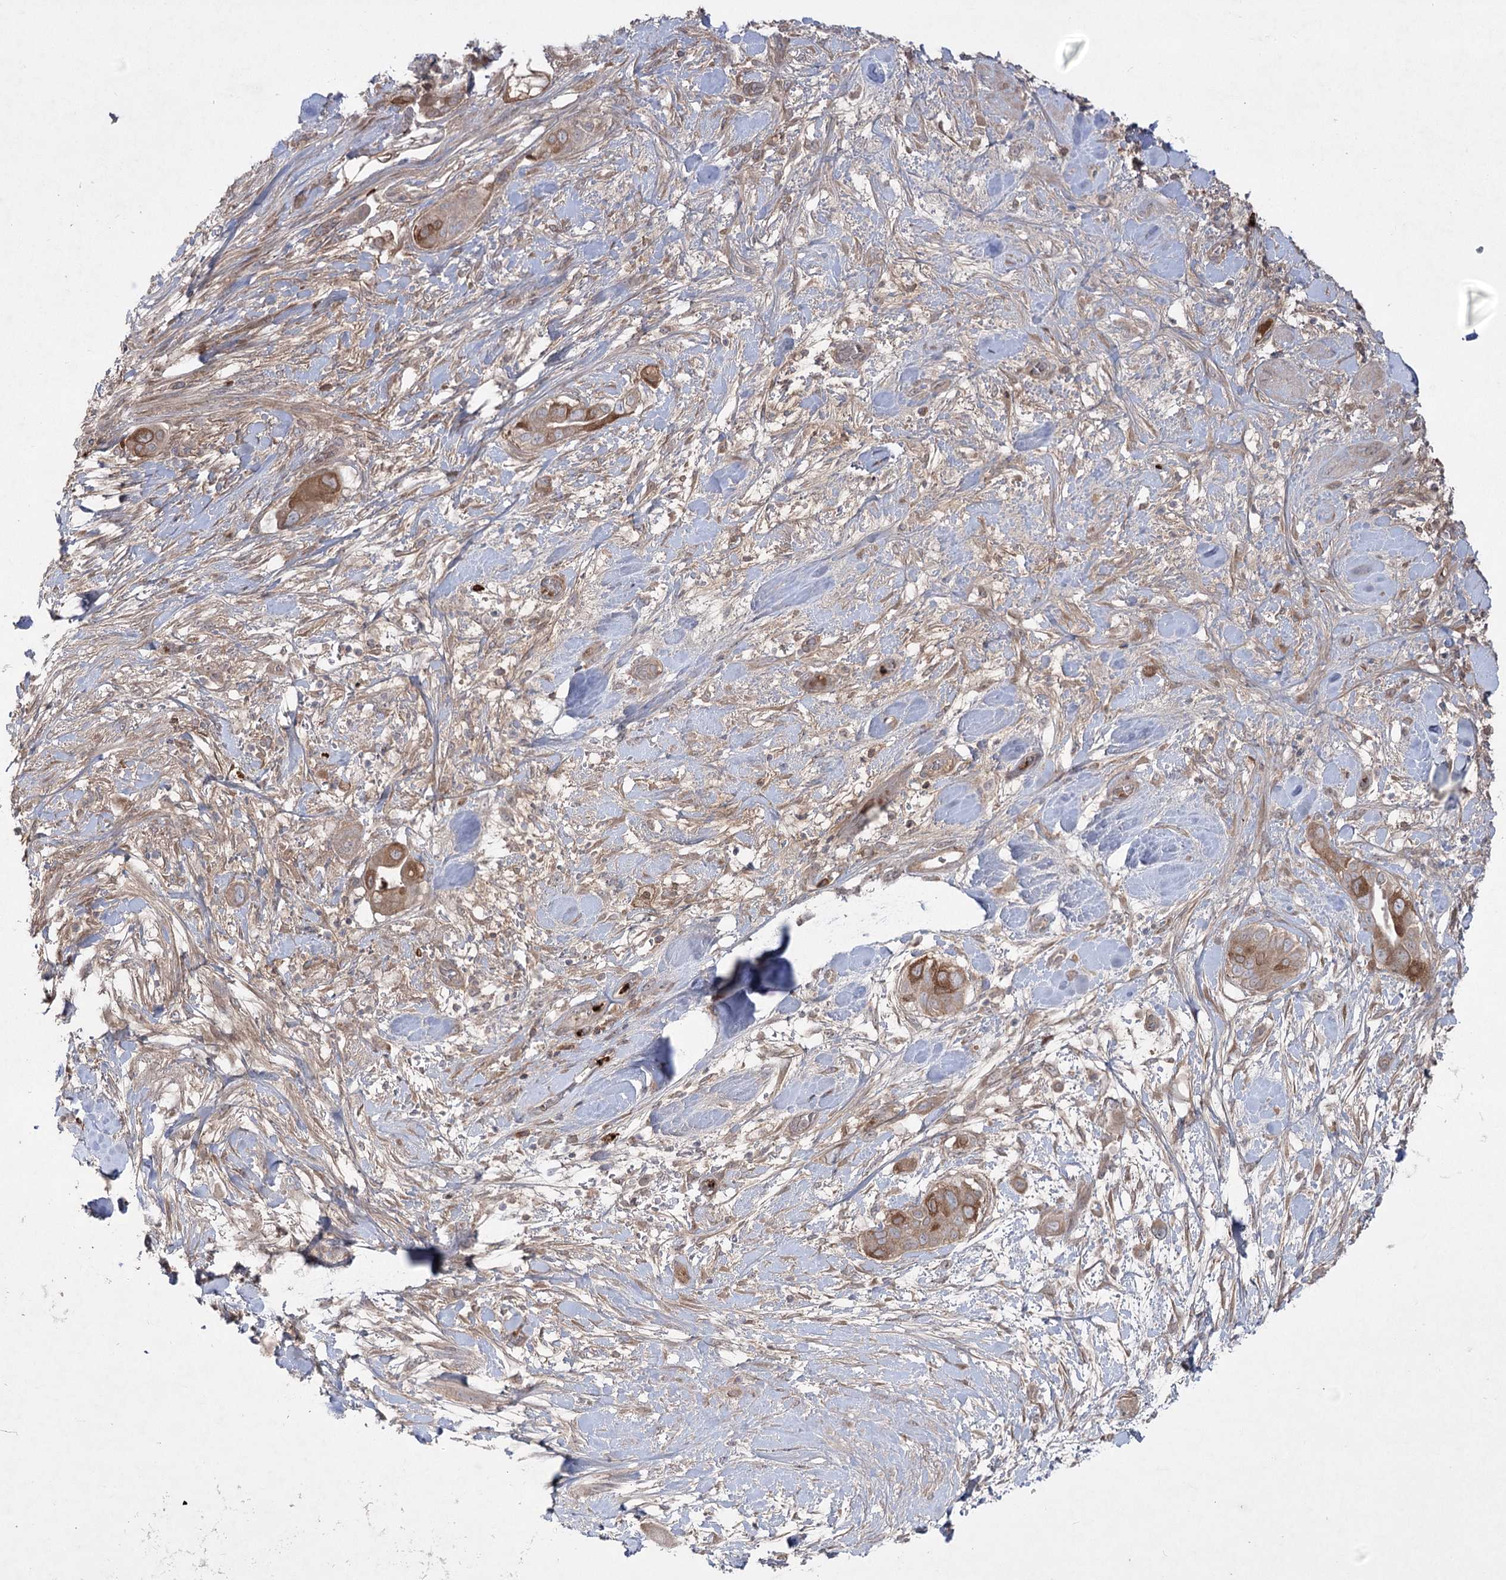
{"staining": {"intensity": "moderate", "quantity": ">75%", "location": "cytoplasmic/membranous"}, "tissue": "pancreatic cancer", "cell_type": "Tumor cells", "image_type": "cancer", "snomed": [{"axis": "morphology", "description": "Adenocarcinoma, NOS"}, {"axis": "topography", "description": "Pancreas"}], "caption": "Protein staining exhibits moderate cytoplasmic/membranous positivity in about >75% of tumor cells in pancreatic cancer (adenocarcinoma).", "gene": "PLEKHA5", "patient": {"sex": "male", "age": 68}}